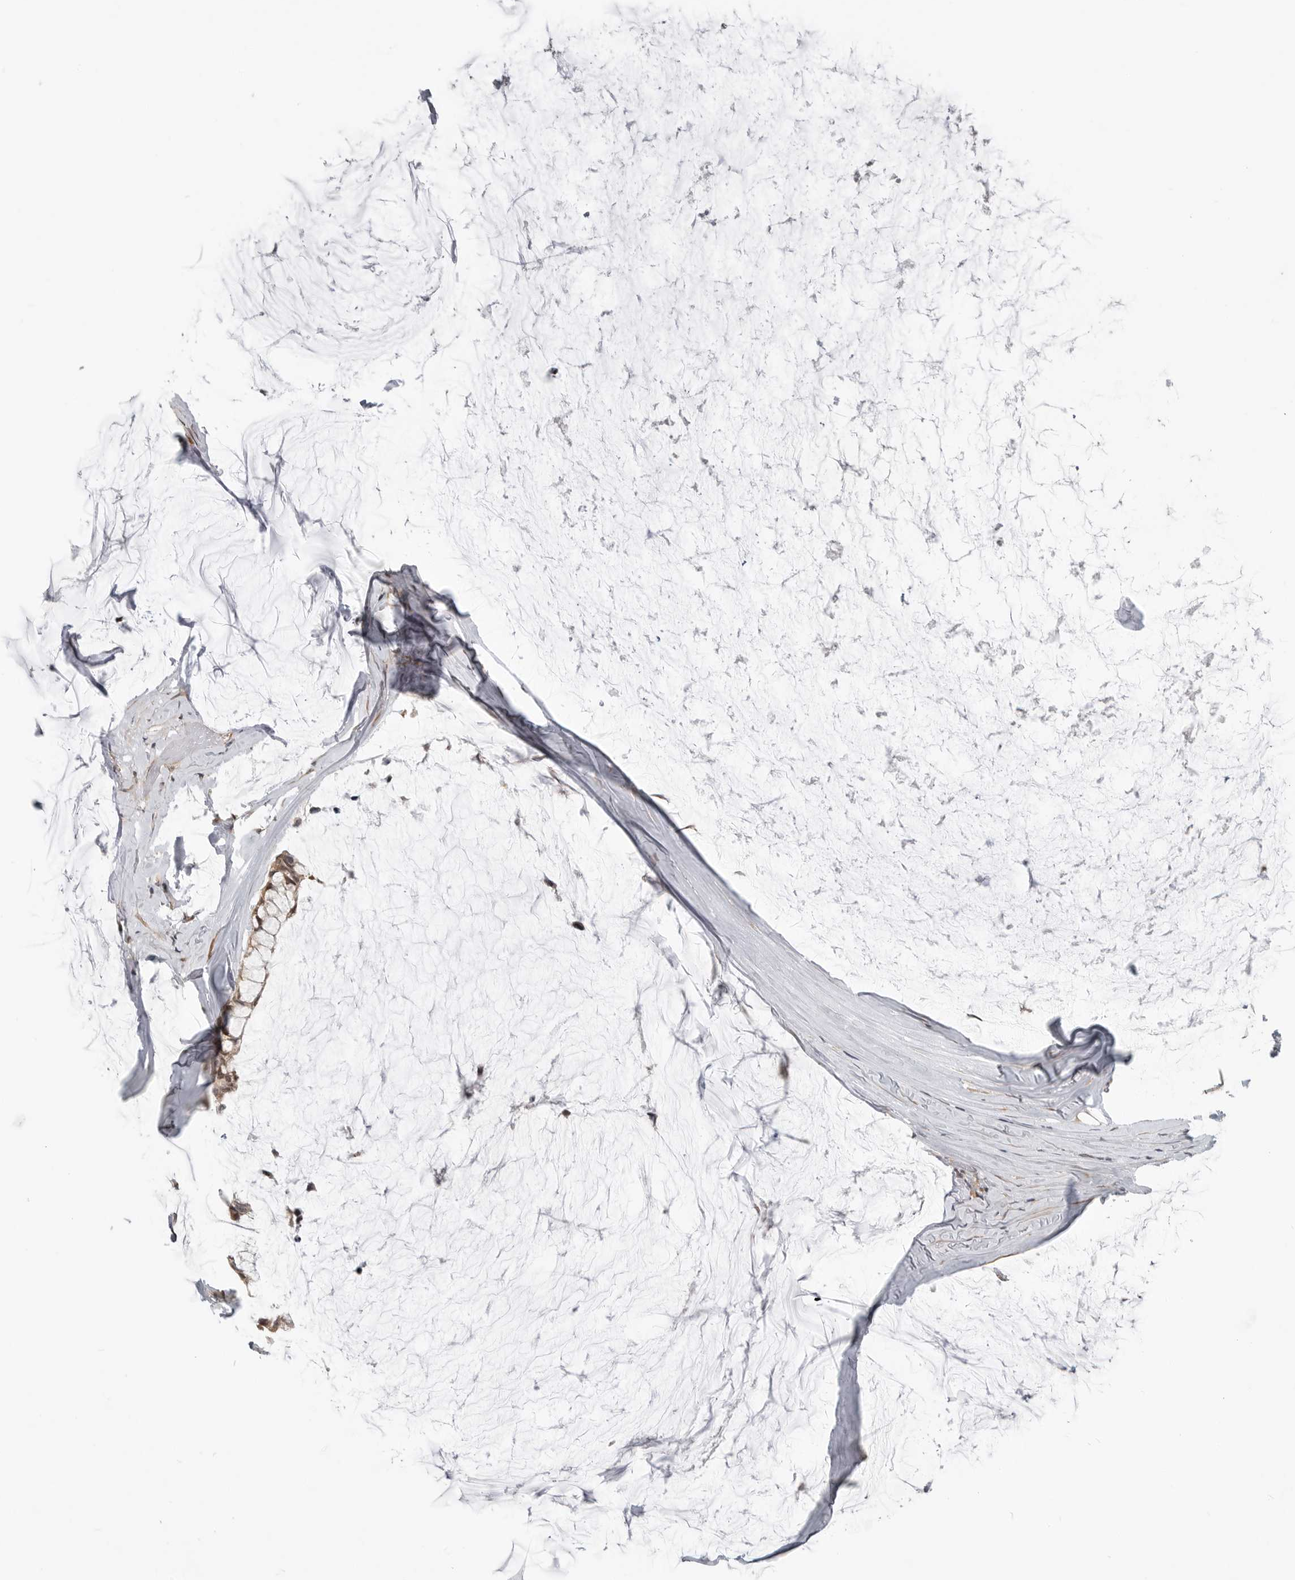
{"staining": {"intensity": "moderate", "quantity": ">75%", "location": "cytoplasmic/membranous"}, "tissue": "ovarian cancer", "cell_type": "Tumor cells", "image_type": "cancer", "snomed": [{"axis": "morphology", "description": "Cystadenocarcinoma, mucinous, NOS"}, {"axis": "topography", "description": "Ovary"}], "caption": "This image demonstrates immunohistochemistry (IHC) staining of mucinous cystadenocarcinoma (ovarian), with medium moderate cytoplasmic/membranous staining in approximately >75% of tumor cells.", "gene": "CEP295NL", "patient": {"sex": "female", "age": 39}}